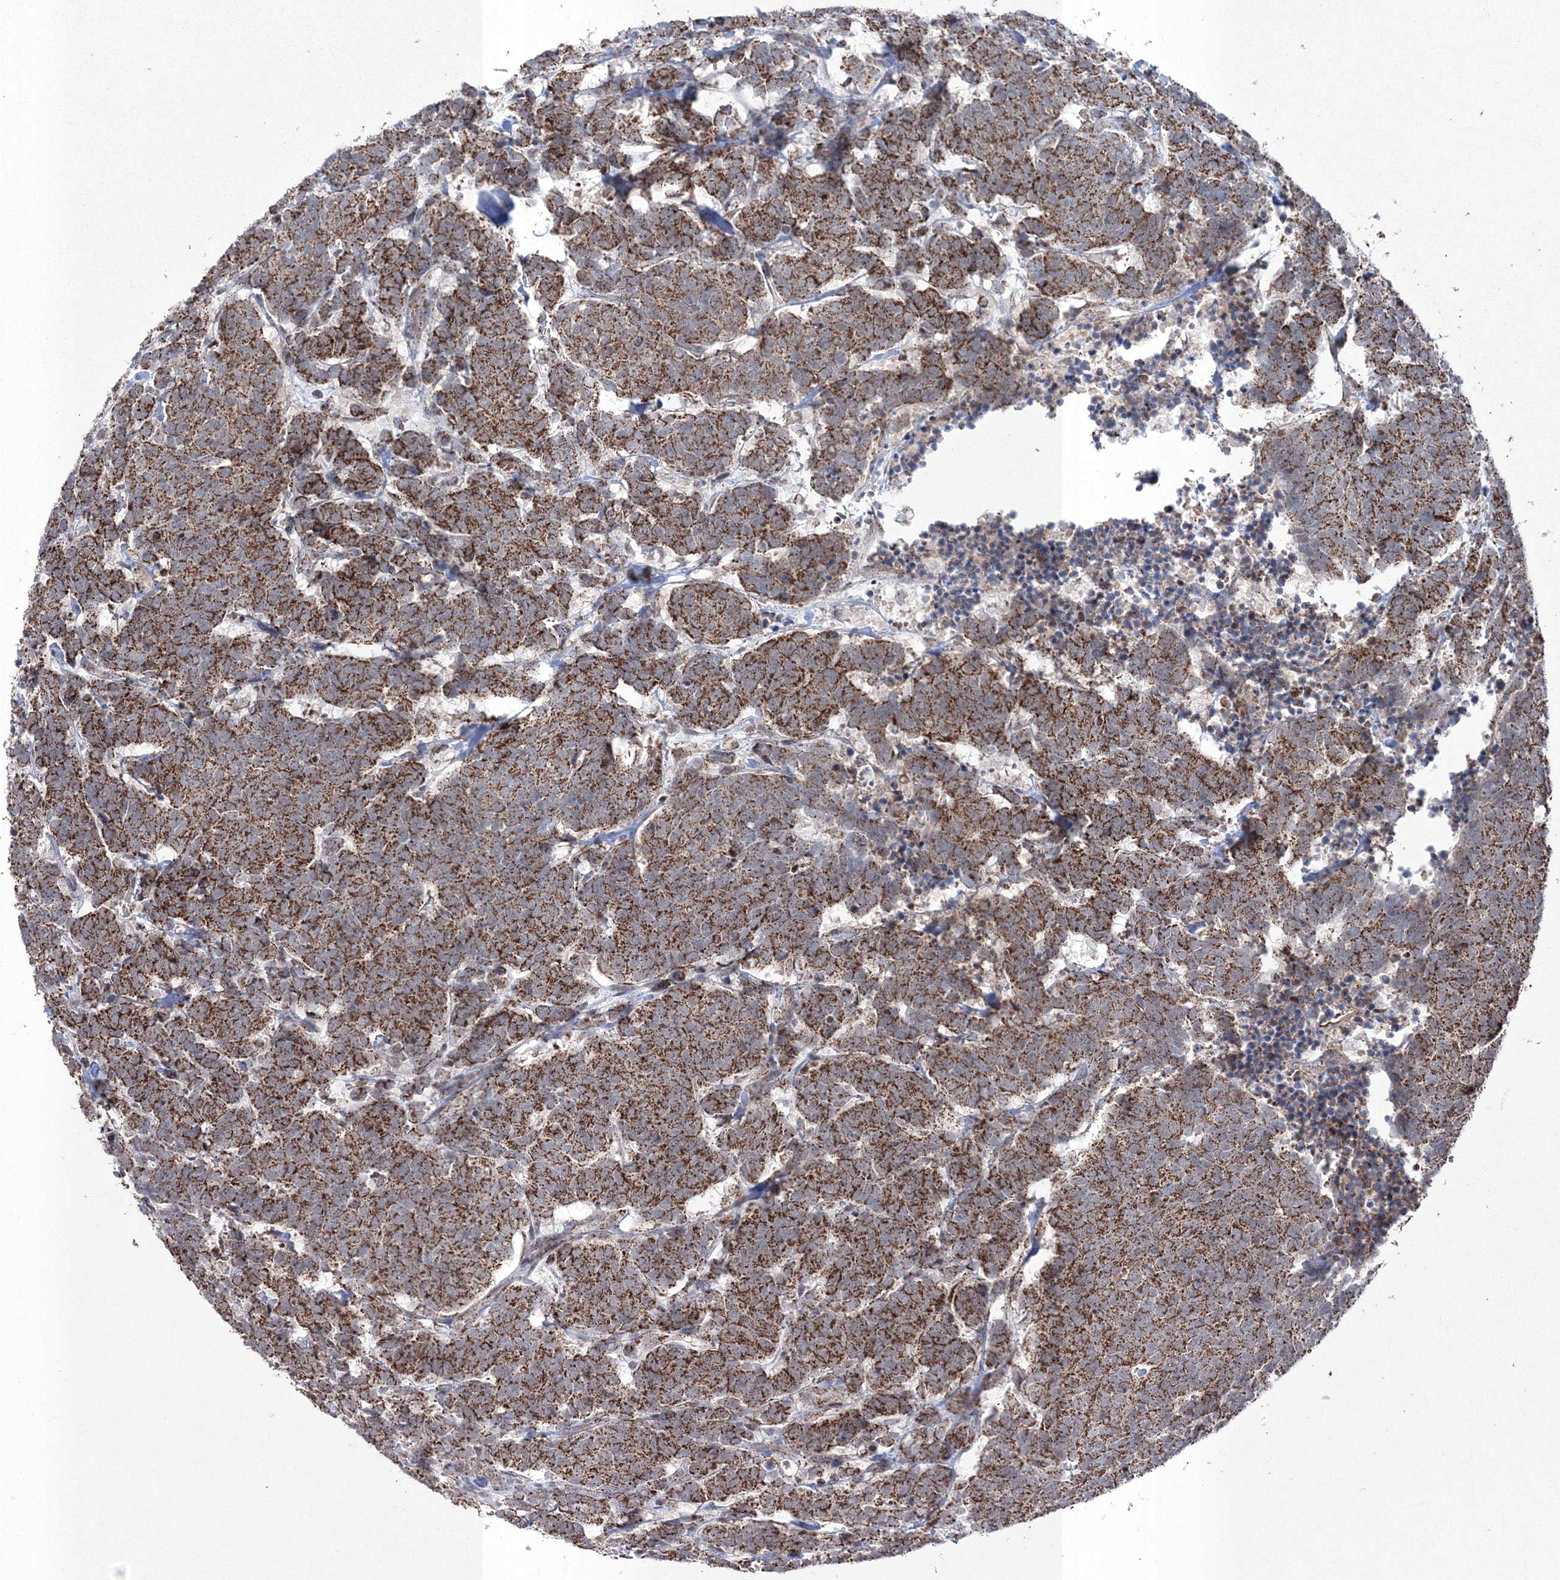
{"staining": {"intensity": "strong", "quantity": ">75%", "location": "cytoplasmic/membranous"}, "tissue": "carcinoid", "cell_type": "Tumor cells", "image_type": "cancer", "snomed": [{"axis": "morphology", "description": "Carcinoma, NOS"}, {"axis": "morphology", "description": "Carcinoid, malignant, NOS"}, {"axis": "topography", "description": "Urinary bladder"}], "caption": "The micrograph displays immunohistochemical staining of carcinoid. There is strong cytoplasmic/membranous expression is present in approximately >75% of tumor cells.", "gene": "GRSF1", "patient": {"sex": "male", "age": 57}}